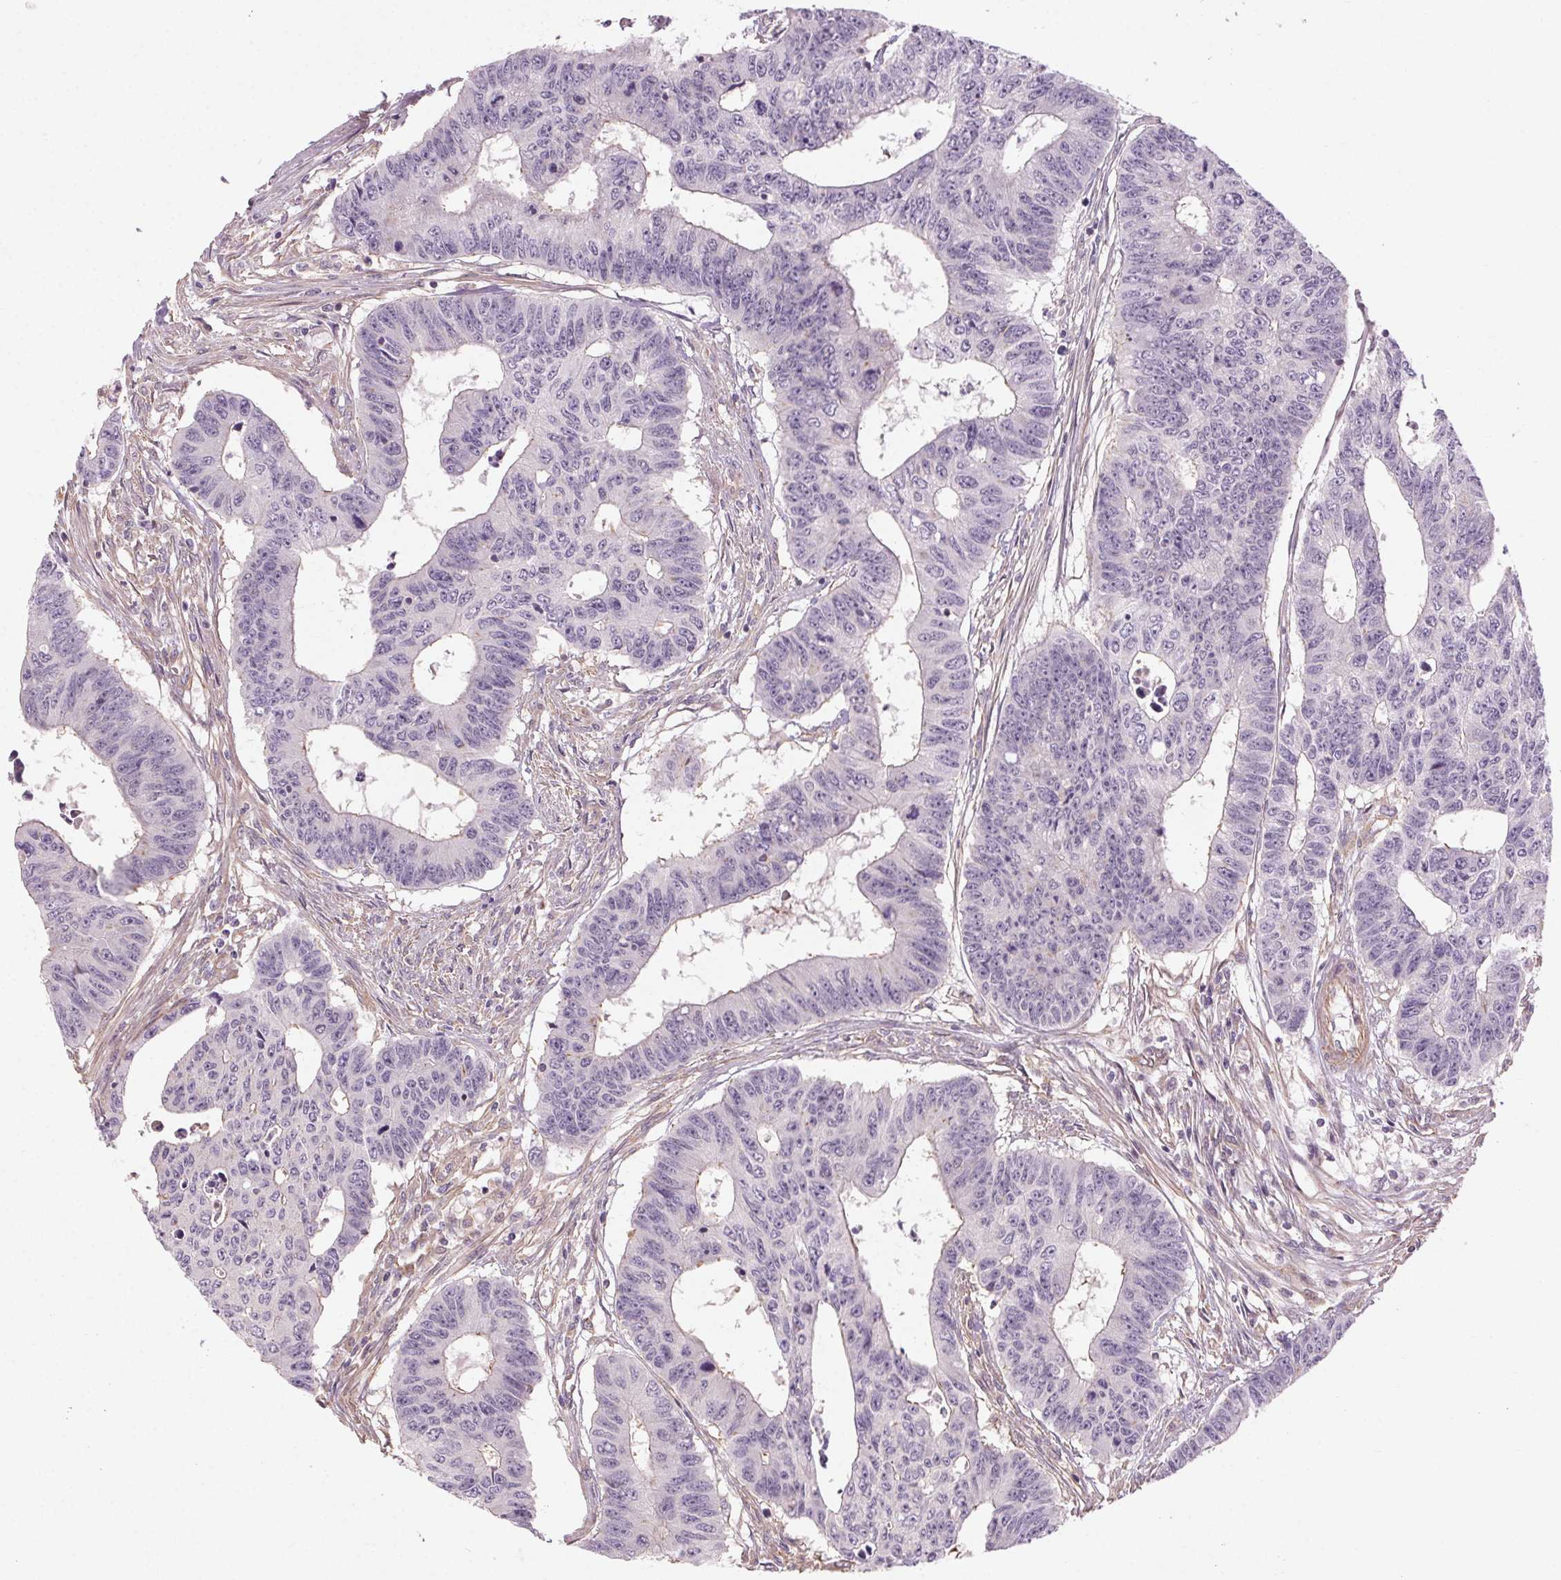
{"staining": {"intensity": "negative", "quantity": "none", "location": "none"}, "tissue": "colorectal cancer", "cell_type": "Tumor cells", "image_type": "cancer", "snomed": [{"axis": "morphology", "description": "Adenocarcinoma, NOS"}, {"axis": "topography", "description": "Rectum"}], "caption": "Adenocarcinoma (colorectal) stained for a protein using IHC reveals no staining tumor cells.", "gene": "CCSER1", "patient": {"sex": "female", "age": 85}}